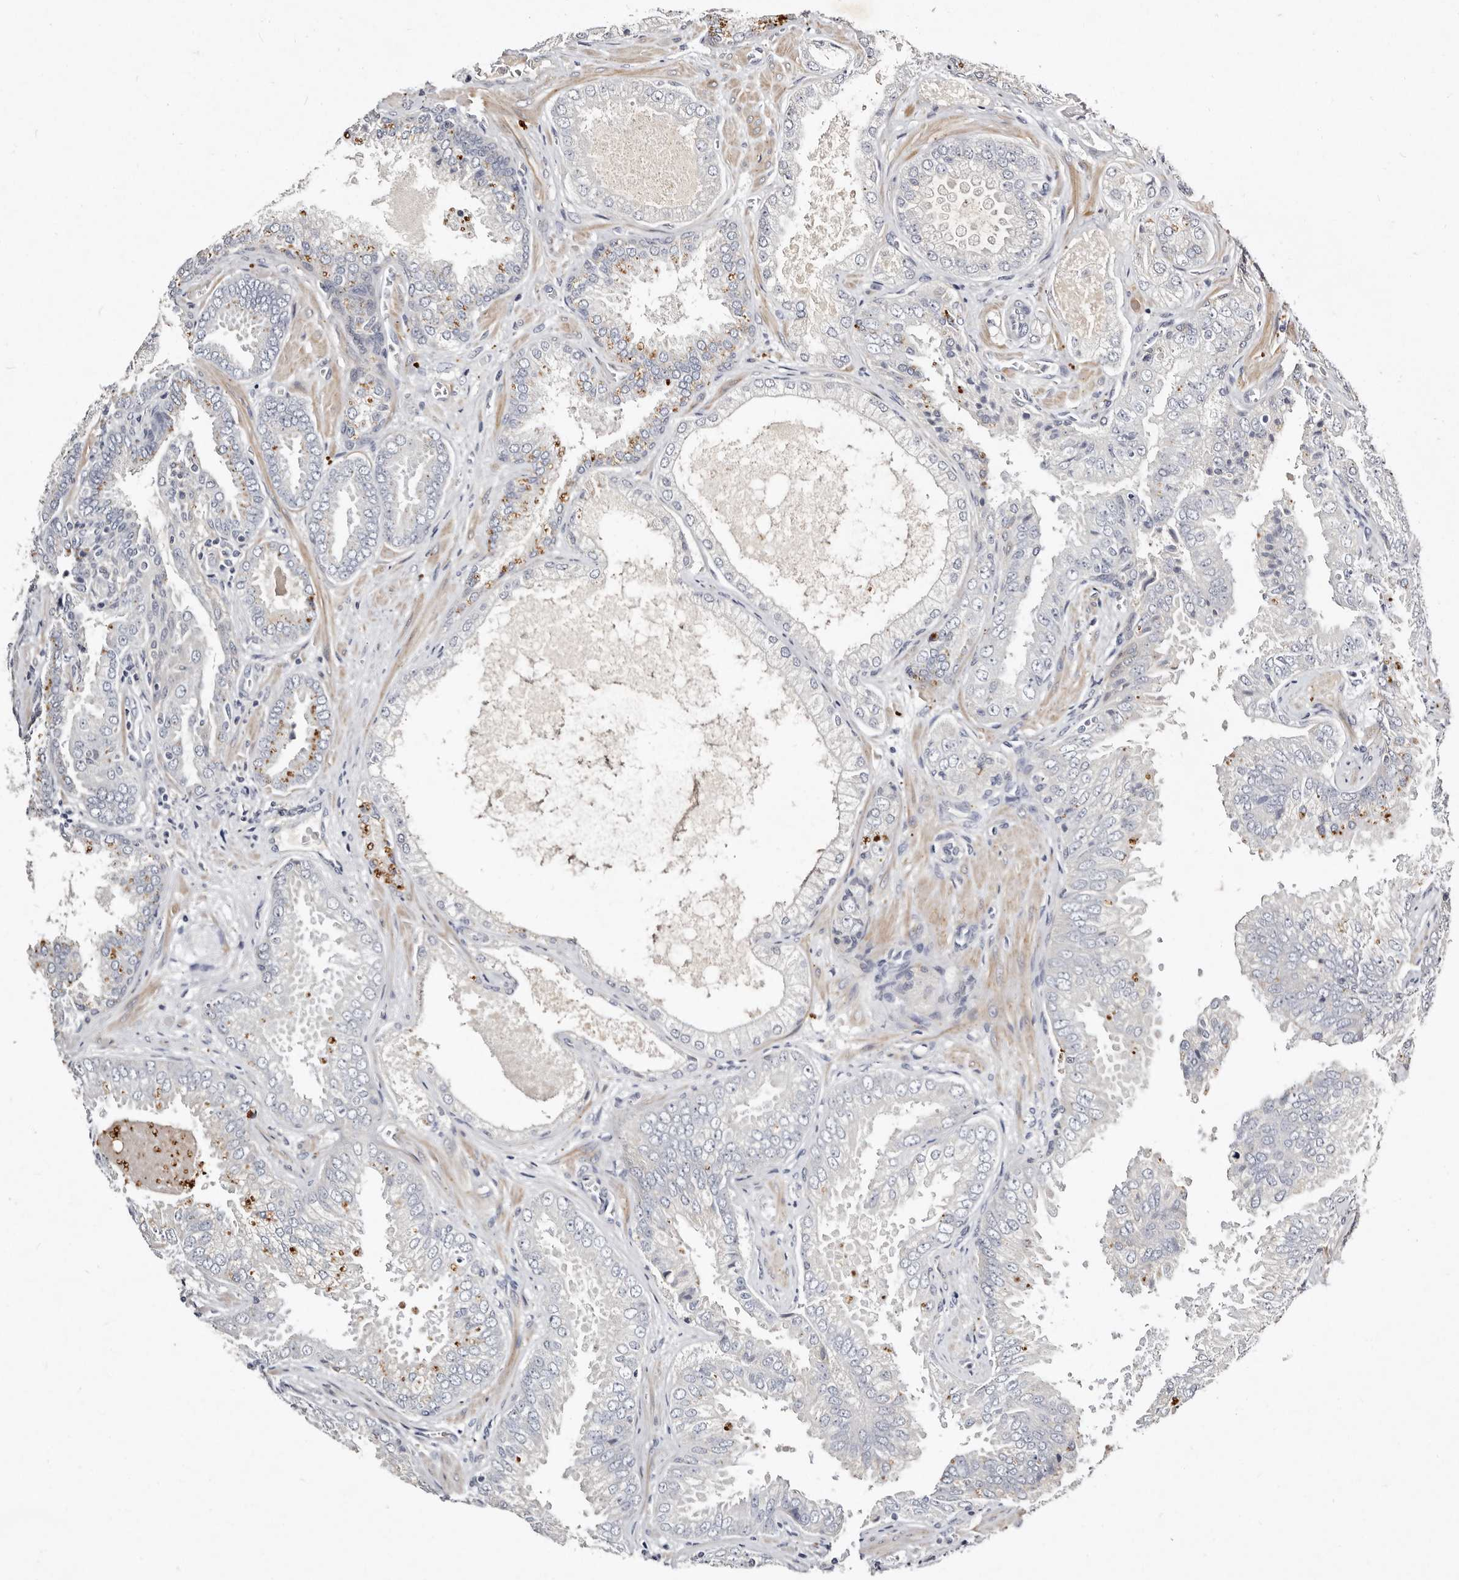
{"staining": {"intensity": "negative", "quantity": "none", "location": "none"}, "tissue": "prostate cancer", "cell_type": "Tumor cells", "image_type": "cancer", "snomed": [{"axis": "morphology", "description": "Adenocarcinoma, High grade"}, {"axis": "topography", "description": "Prostate"}], "caption": "Protein analysis of prostate cancer (high-grade adenocarcinoma) demonstrates no significant positivity in tumor cells.", "gene": "MRPS33", "patient": {"sex": "male", "age": 58}}